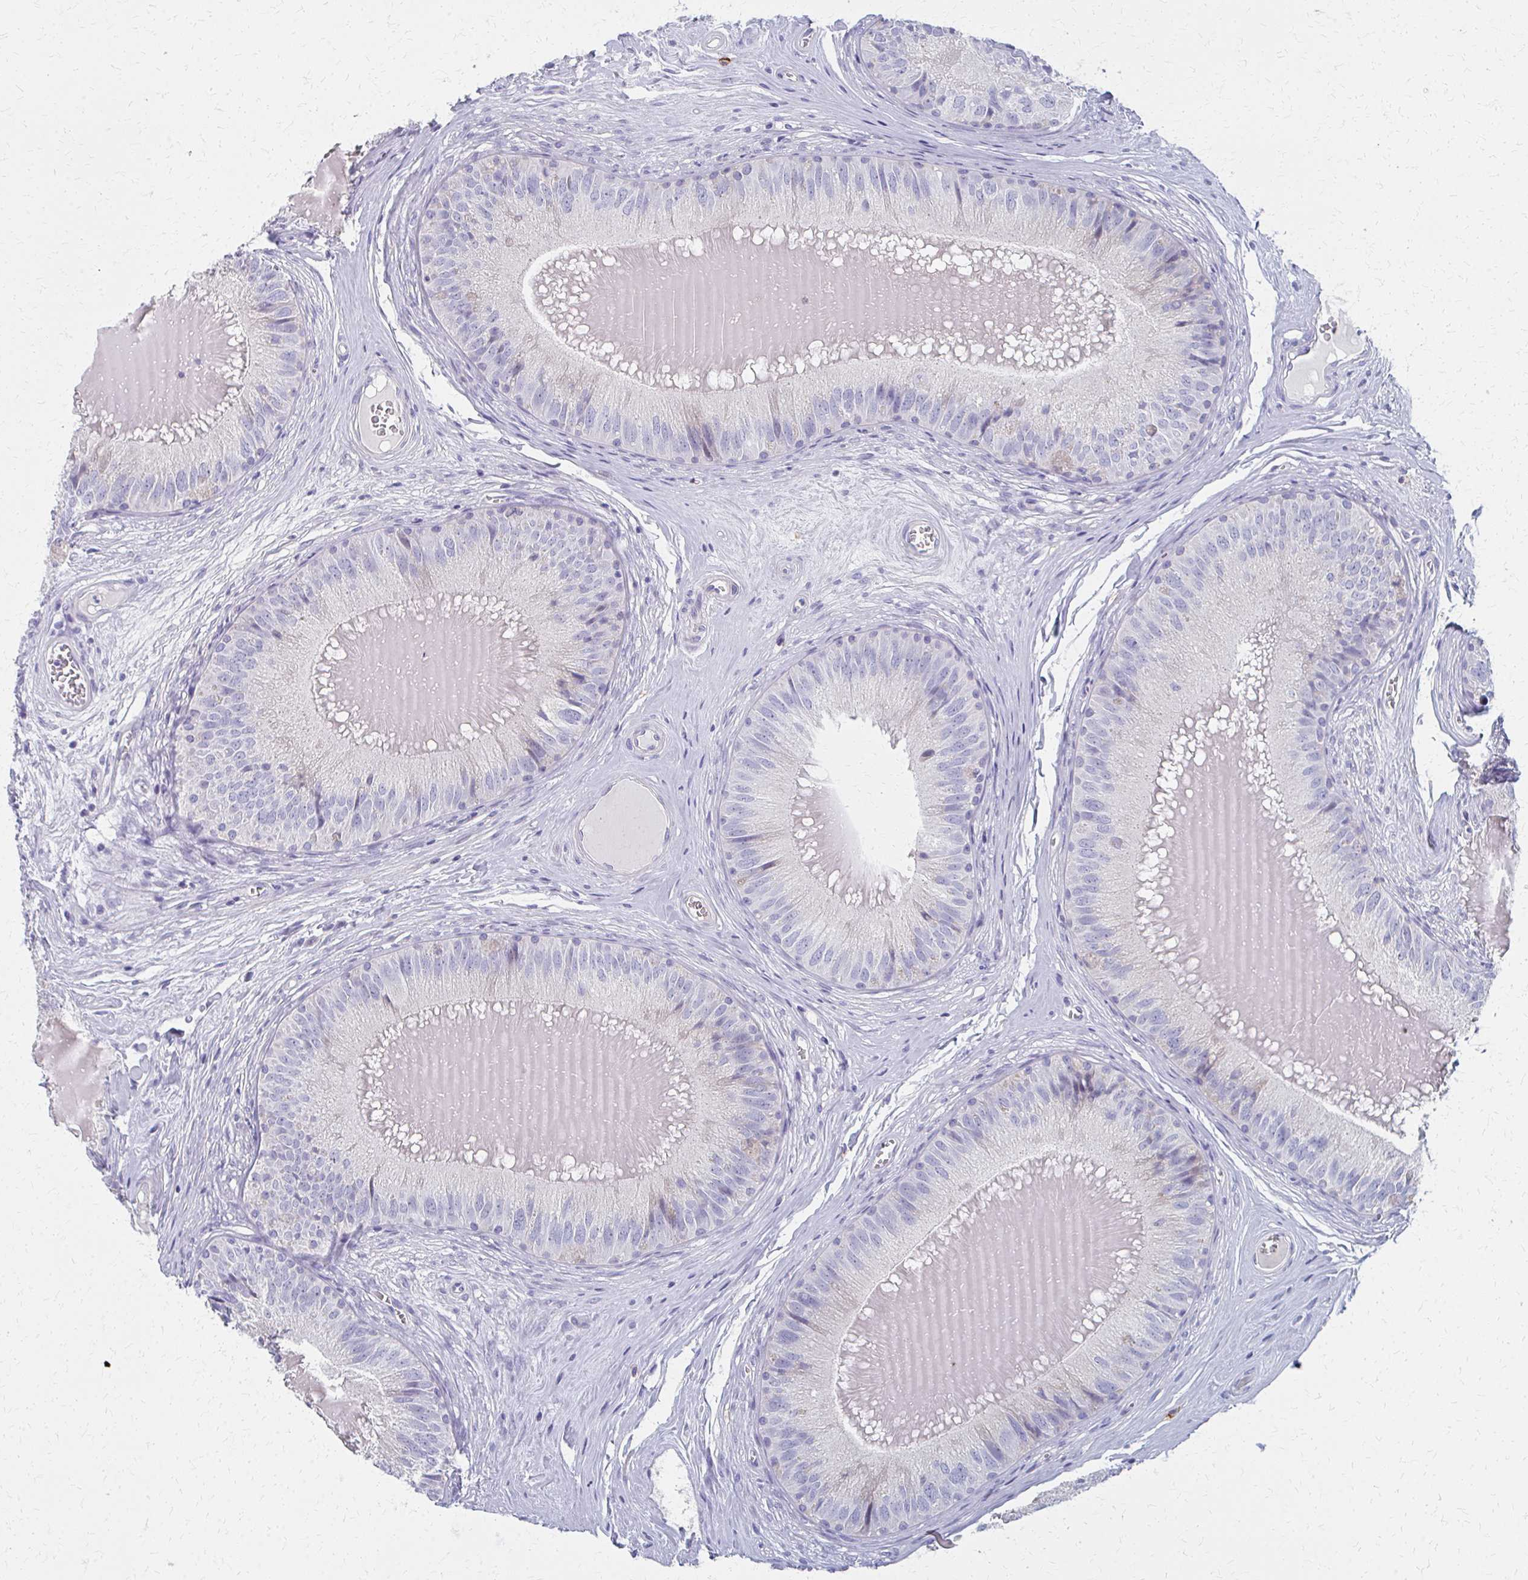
{"staining": {"intensity": "negative", "quantity": "none", "location": "none"}, "tissue": "epididymis", "cell_type": "Glandular cells", "image_type": "normal", "snomed": [{"axis": "morphology", "description": "Normal tissue, NOS"}, {"axis": "topography", "description": "Epididymis, spermatic cord, NOS"}], "caption": "This is a photomicrograph of immunohistochemistry (IHC) staining of unremarkable epididymis, which shows no staining in glandular cells. The staining was performed using DAB (3,3'-diaminobenzidine) to visualize the protein expression in brown, while the nuclei were stained in blue with hematoxylin (Magnification: 20x).", "gene": "MS4A2", "patient": {"sex": "male", "age": 39}}